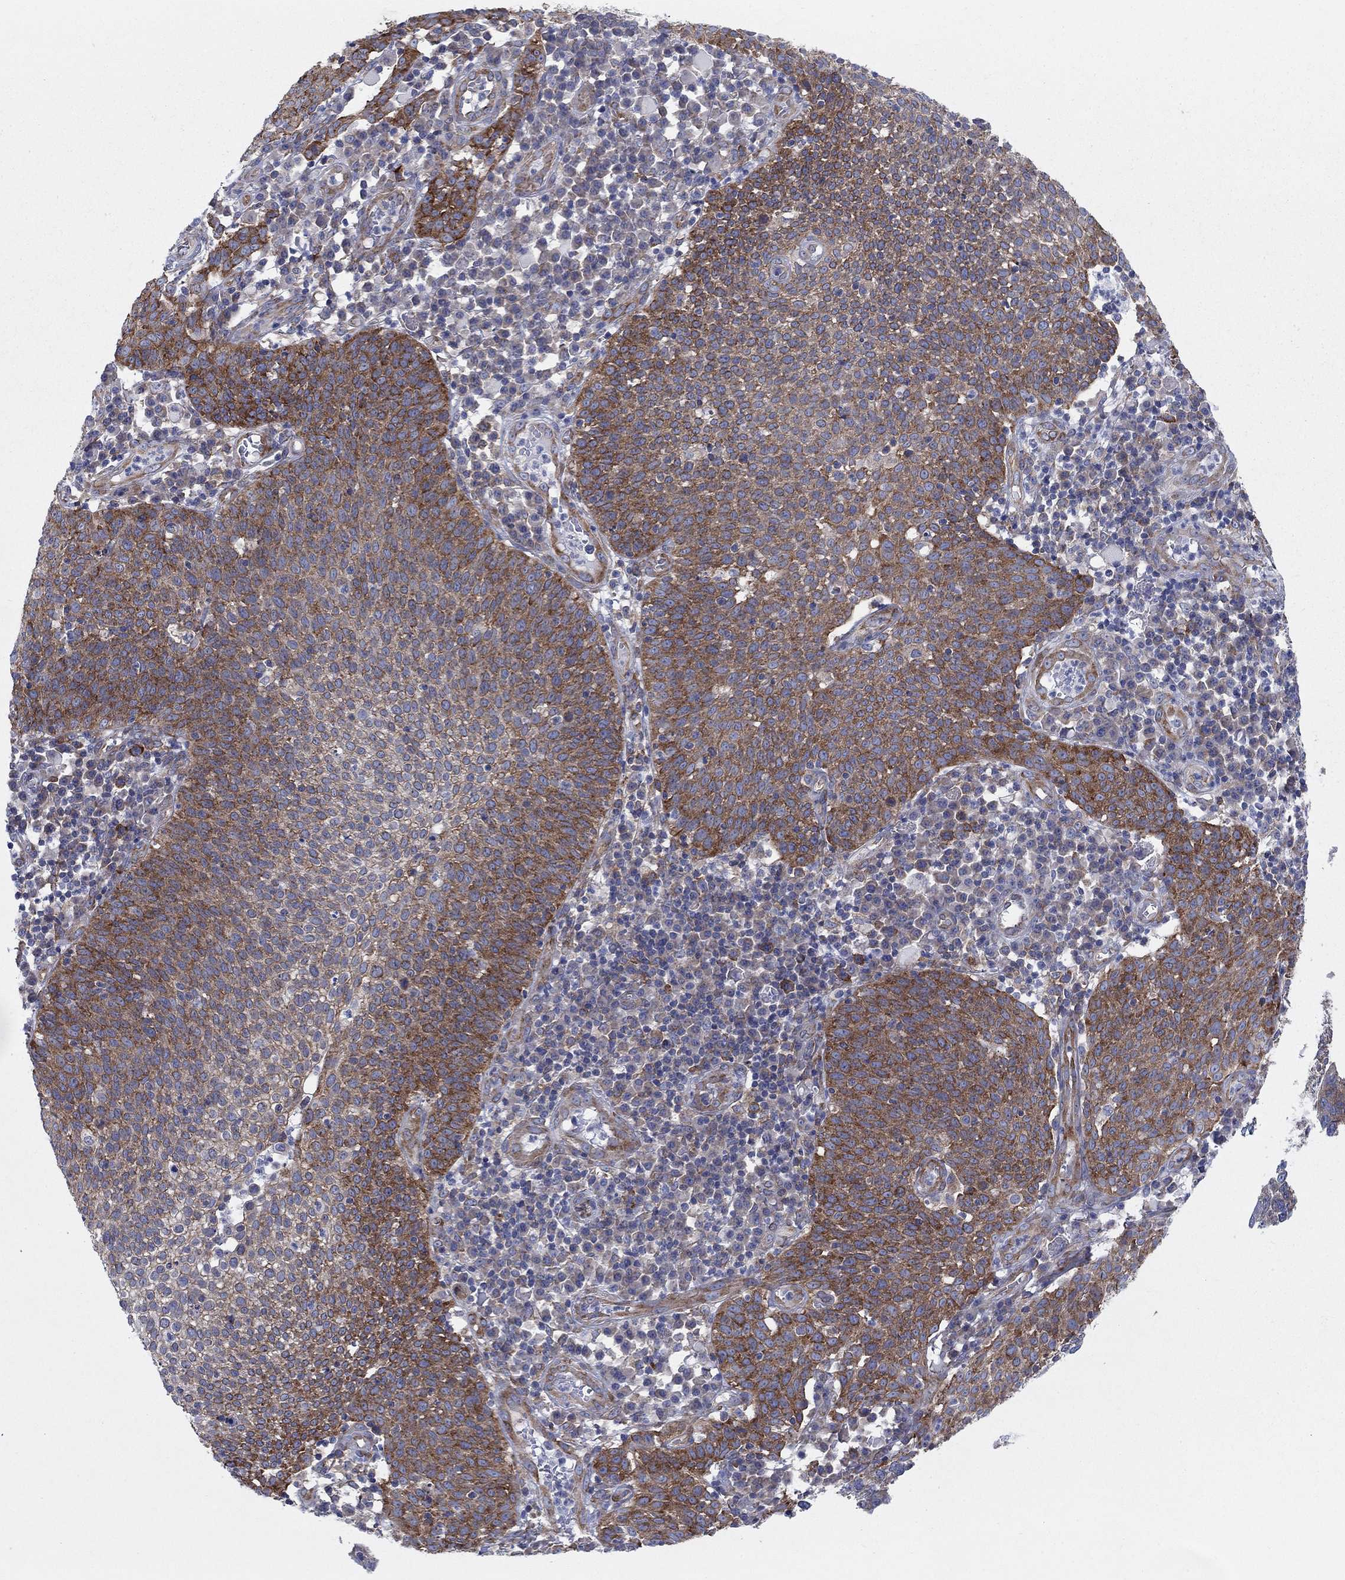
{"staining": {"intensity": "strong", "quantity": "25%-75%", "location": "cytoplasmic/membranous"}, "tissue": "cervical cancer", "cell_type": "Tumor cells", "image_type": "cancer", "snomed": [{"axis": "morphology", "description": "Squamous cell carcinoma, NOS"}, {"axis": "topography", "description": "Cervix"}], "caption": "Immunohistochemistry image of neoplastic tissue: human squamous cell carcinoma (cervical) stained using immunohistochemistry exhibits high levels of strong protein expression localized specifically in the cytoplasmic/membranous of tumor cells, appearing as a cytoplasmic/membranous brown color.", "gene": "TMEM59", "patient": {"sex": "female", "age": 34}}